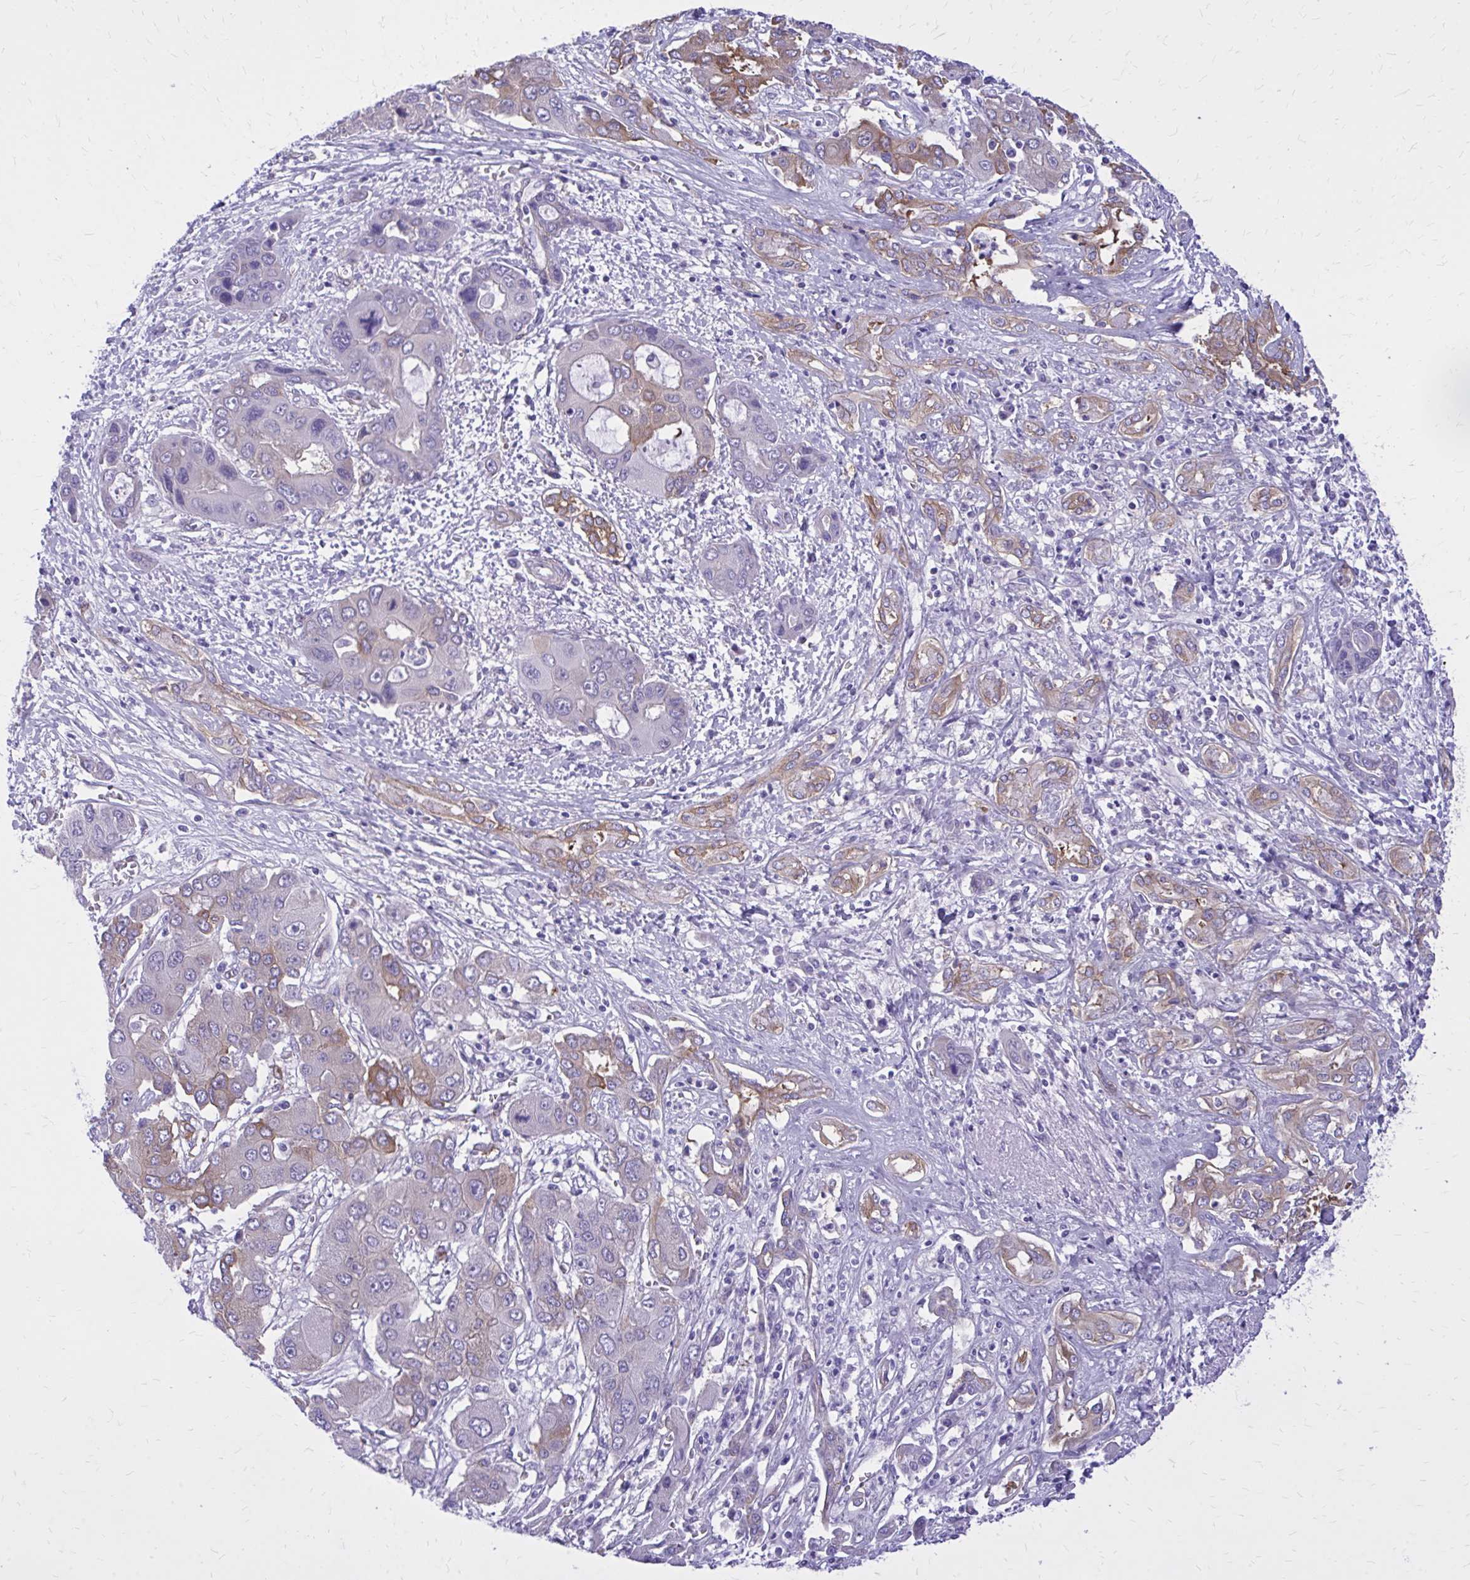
{"staining": {"intensity": "moderate", "quantity": "<25%", "location": "cytoplasmic/membranous"}, "tissue": "liver cancer", "cell_type": "Tumor cells", "image_type": "cancer", "snomed": [{"axis": "morphology", "description": "Cholangiocarcinoma"}, {"axis": "topography", "description": "Liver"}], "caption": "Protein expression analysis of liver cholangiocarcinoma shows moderate cytoplasmic/membranous staining in approximately <25% of tumor cells.", "gene": "EPB41L1", "patient": {"sex": "male", "age": 67}}